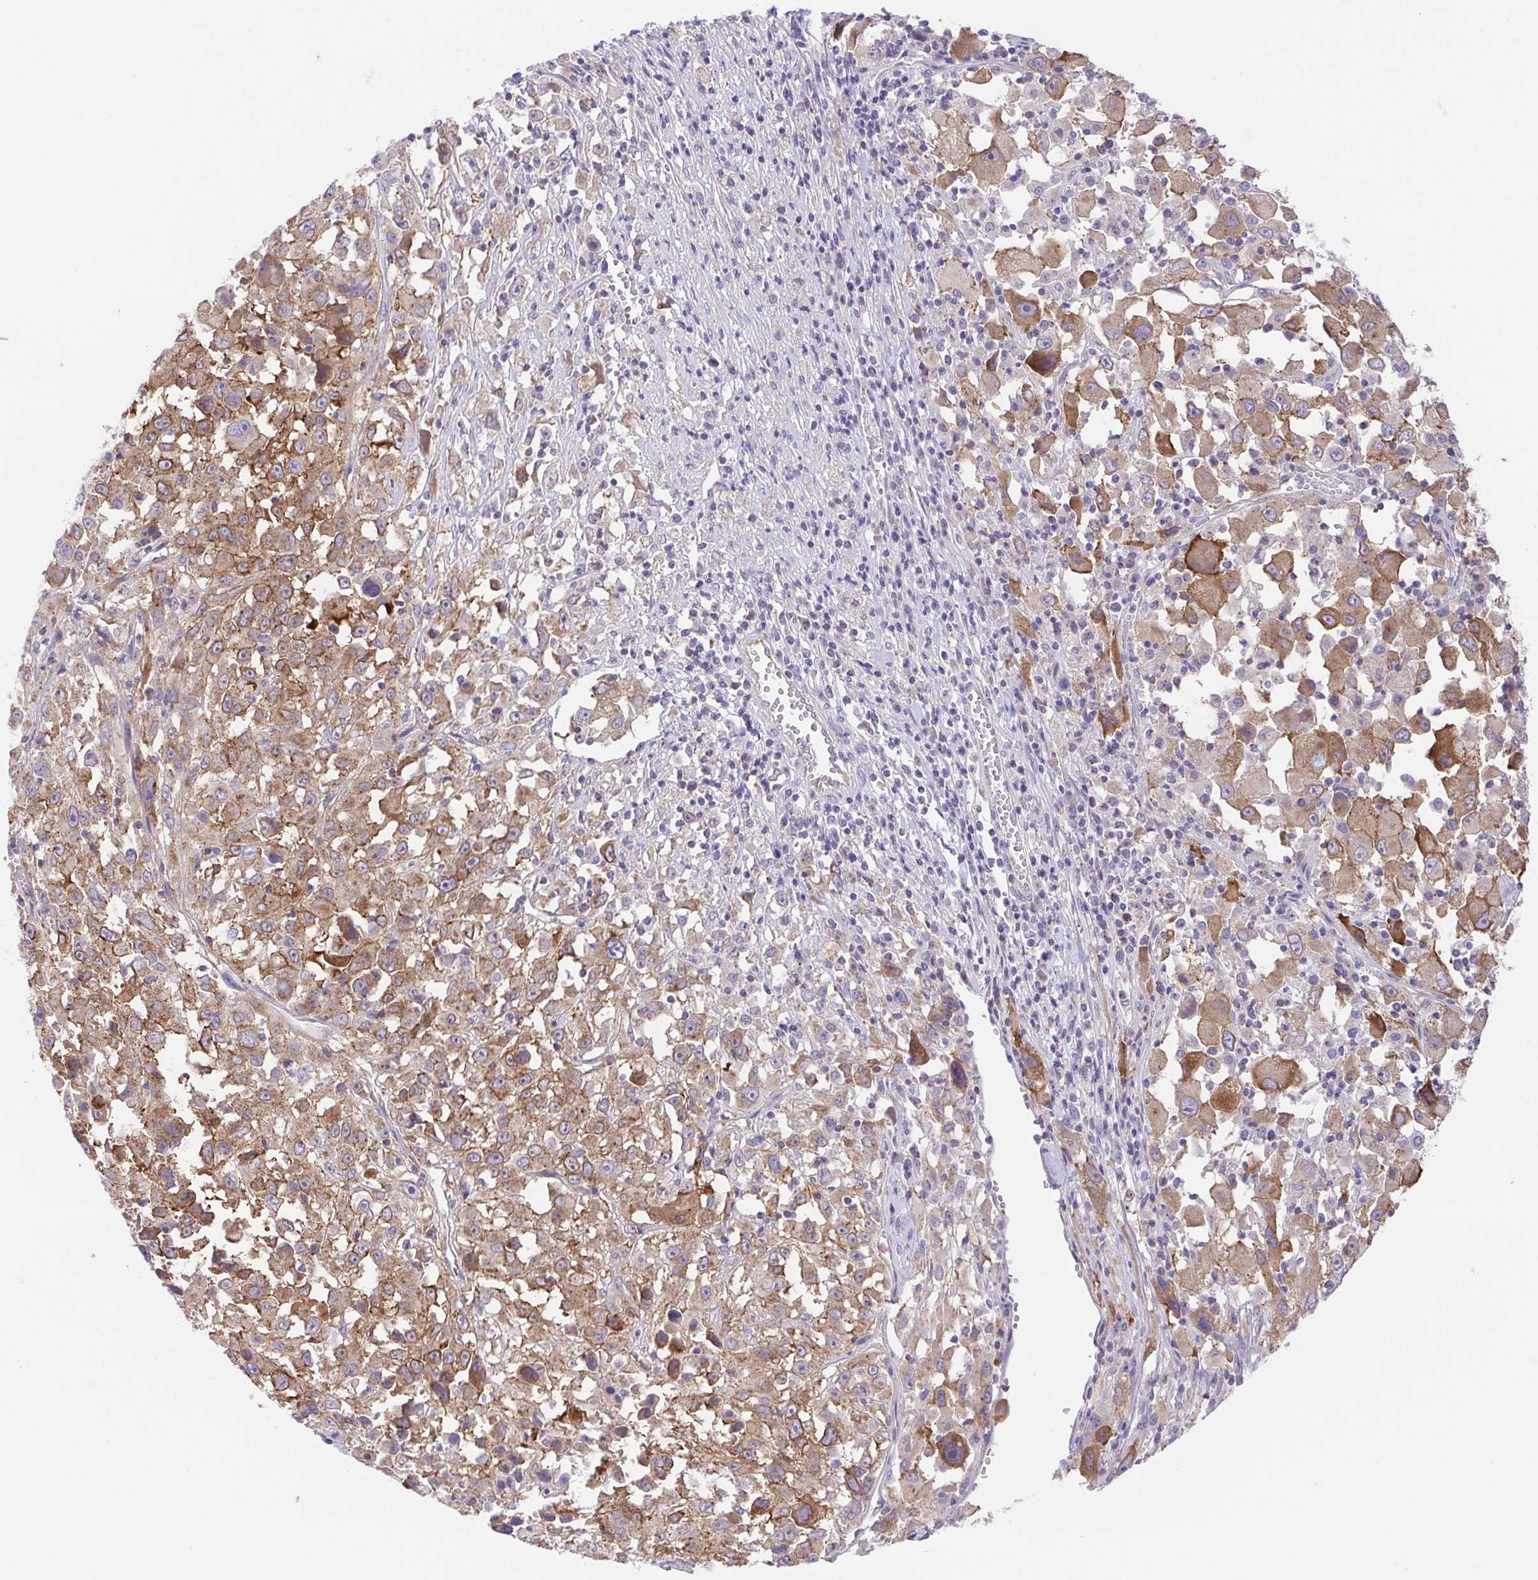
{"staining": {"intensity": "moderate", "quantity": ">75%", "location": "cytoplasmic/membranous"}, "tissue": "melanoma", "cell_type": "Tumor cells", "image_type": "cancer", "snomed": [{"axis": "morphology", "description": "Malignant melanoma, Metastatic site"}, {"axis": "topography", "description": "Soft tissue"}], "caption": "Melanoma stained for a protein (brown) reveals moderate cytoplasmic/membranous positive staining in about >75% of tumor cells.", "gene": "SLC13A1", "patient": {"sex": "male", "age": 50}}